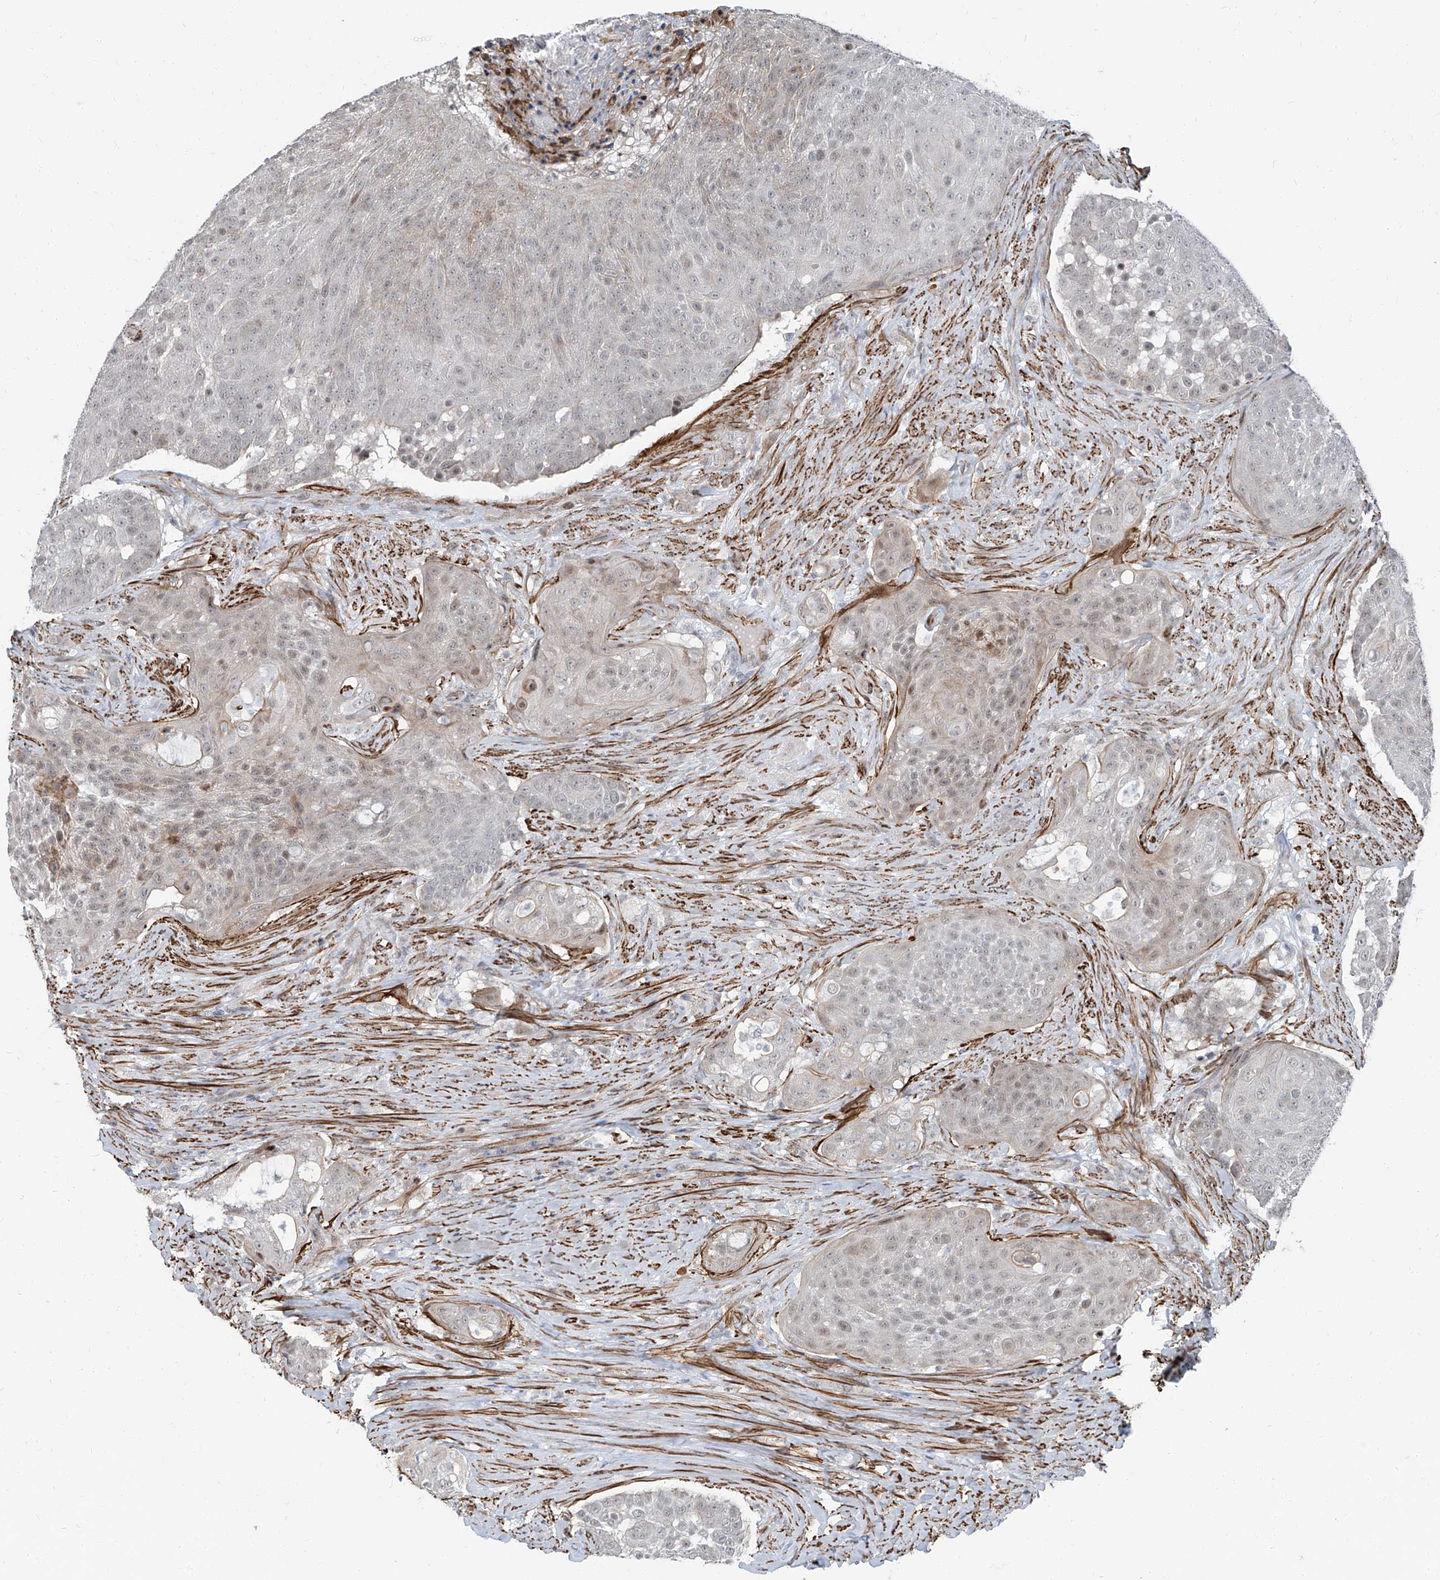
{"staining": {"intensity": "negative", "quantity": "none", "location": "none"}, "tissue": "urothelial cancer", "cell_type": "Tumor cells", "image_type": "cancer", "snomed": [{"axis": "morphology", "description": "Urothelial carcinoma, High grade"}, {"axis": "topography", "description": "Urinary bladder"}], "caption": "Tumor cells show no significant protein expression in high-grade urothelial carcinoma.", "gene": "TXLNB", "patient": {"sex": "female", "age": 63}}